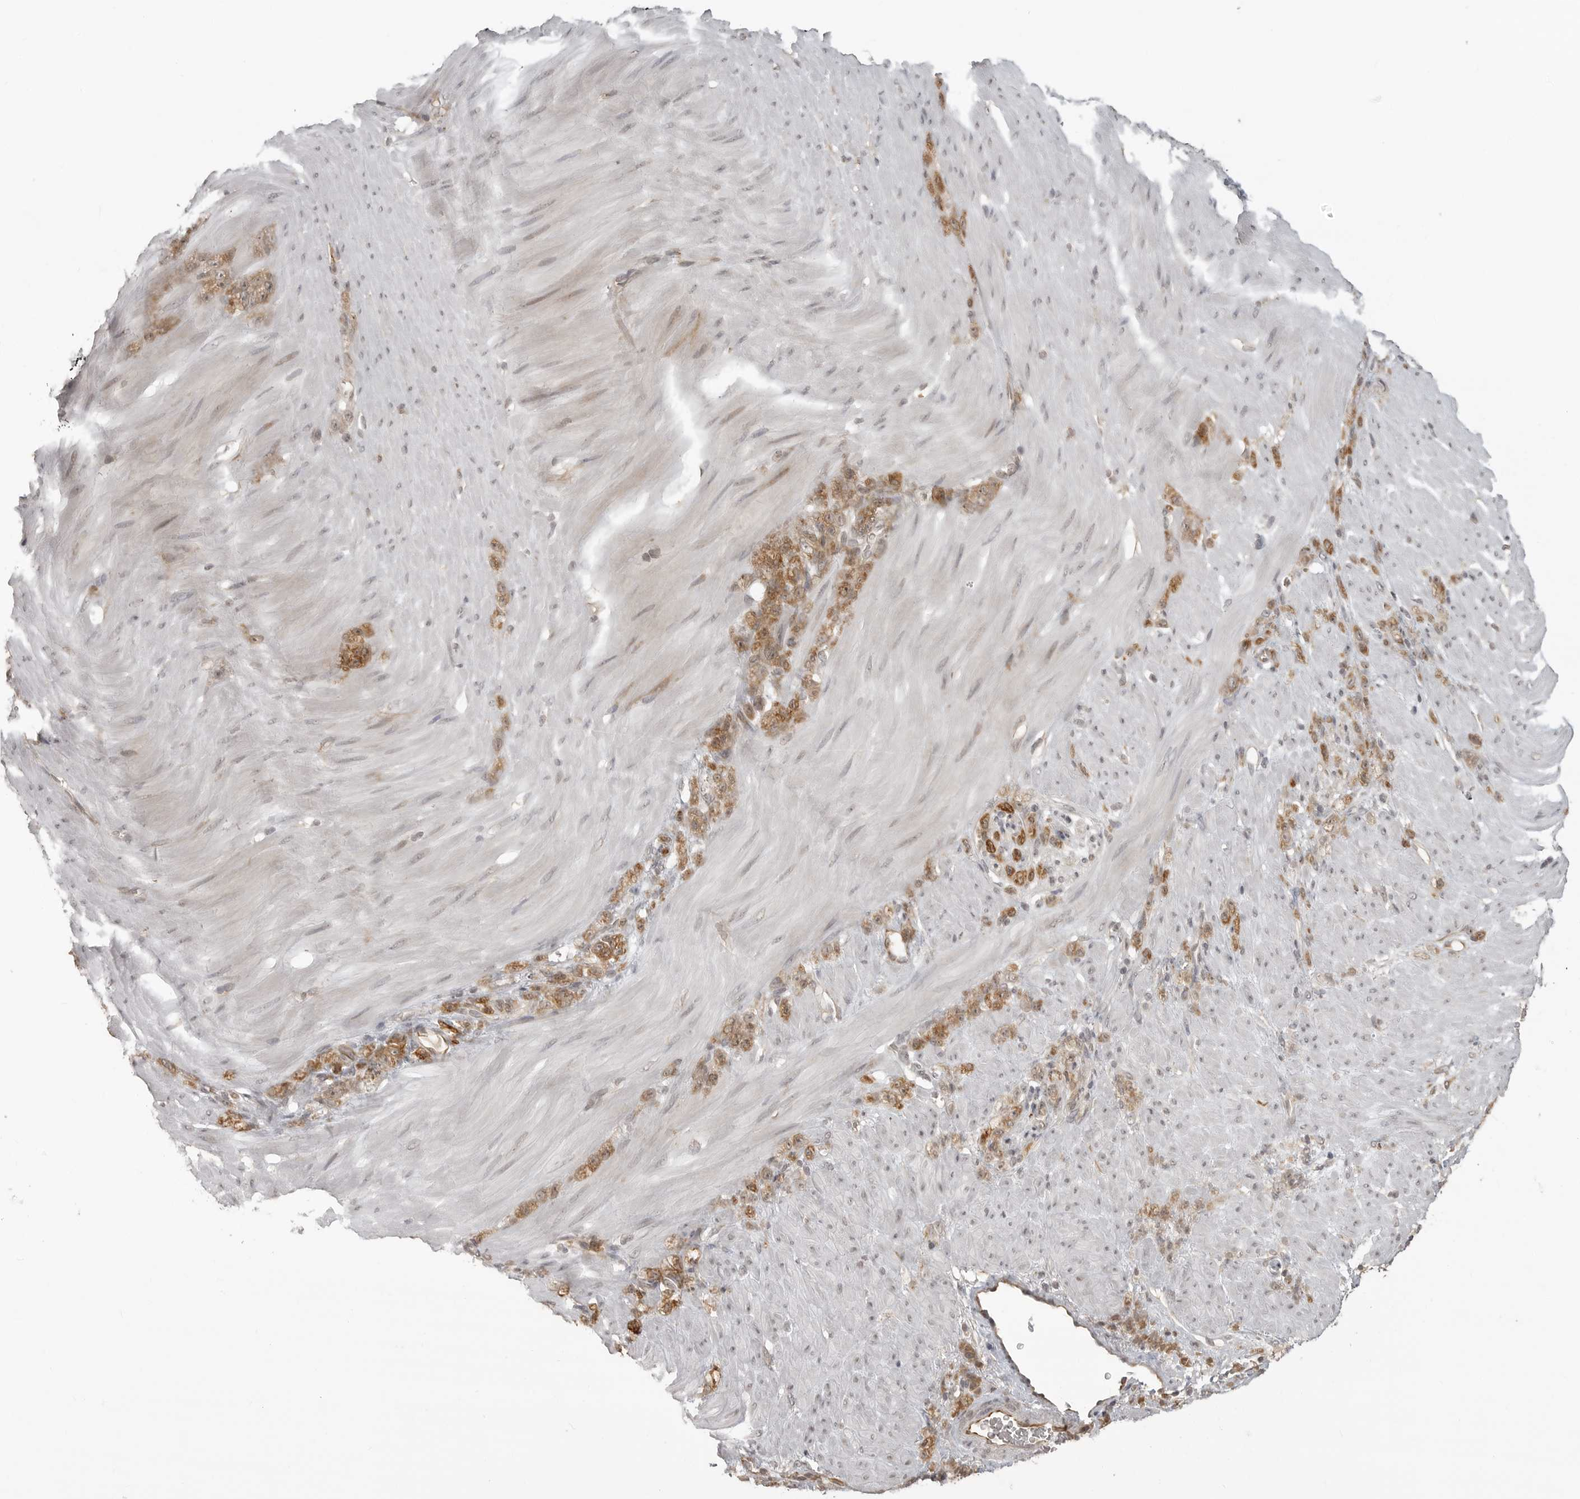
{"staining": {"intensity": "moderate", "quantity": ">75%", "location": "cytoplasmic/membranous"}, "tissue": "stomach cancer", "cell_type": "Tumor cells", "image_type": "cancer", "snomed": [{"axis": "morphology", "description": "Normal tissue, NOS"}, {"axis": "morphology", "description": "Adenocarcinoma, NOS"}, {"axis": "topography", "description": "Stomach"}], "caption": "Human adenocarcinoma (stomach) stained for a protein (brown) exhibits moderate cytoplasmic/membranous positive positivity in approximately >75% of tumor cells.", "gene": "SMG8", "patient": {"sex": "male", "age": 82}}